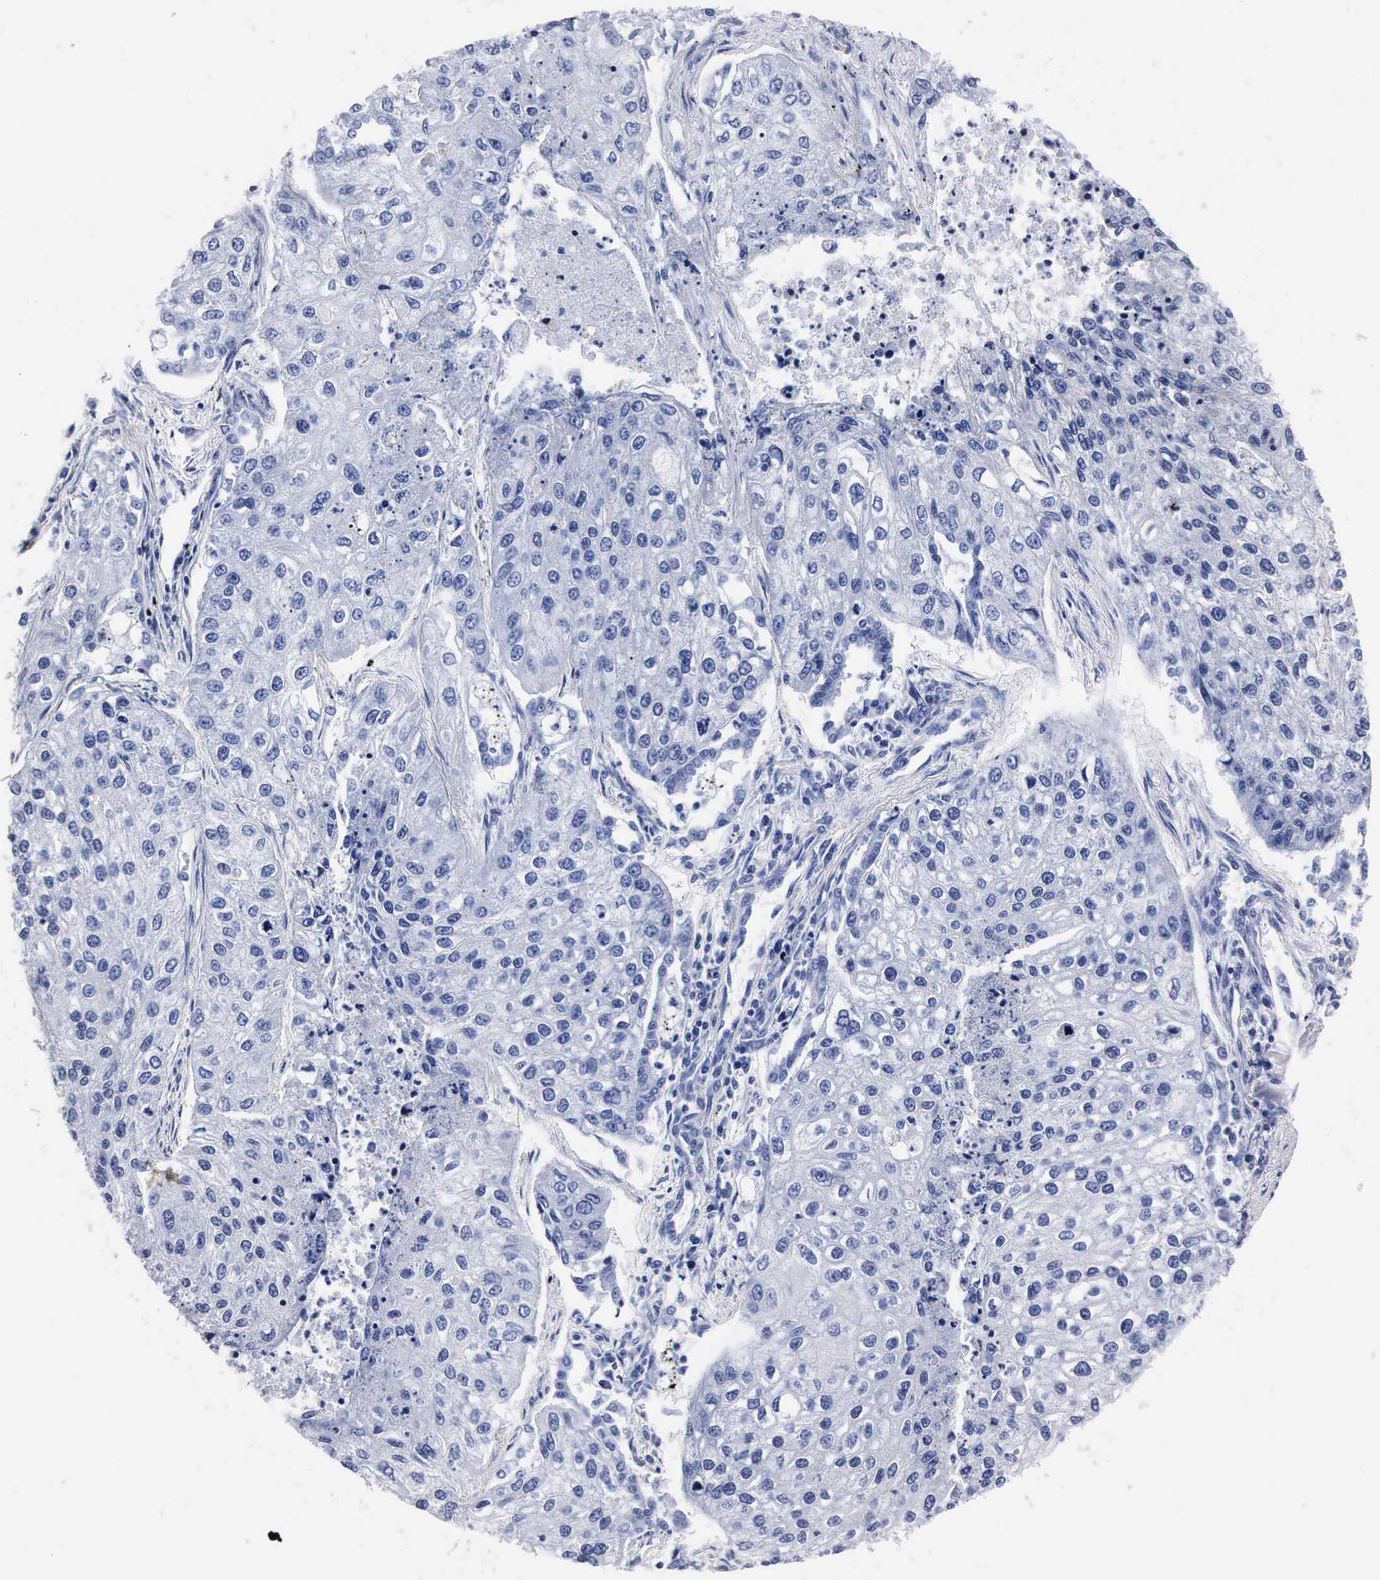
{"staining": {"intensity": "negative", "quantity": "none", "location": "none"}, "tissue": "lung cancer", "cell_type": "Tumor cells", "image_type": "cancer", "snomed": [{"axis": "morphology", "description": "Squamous cell carcinoma, NOS"}, {"axis": "topography", "description": "Lung"}], "caption": "Immunohistochemistry image of neoplastic tissue: lung squamous cell carcinoma stained with DAB displays no significant protein expression in tumor cells.", "gene": "ENO2", "patient": {"sex": "male", "age": 75}}